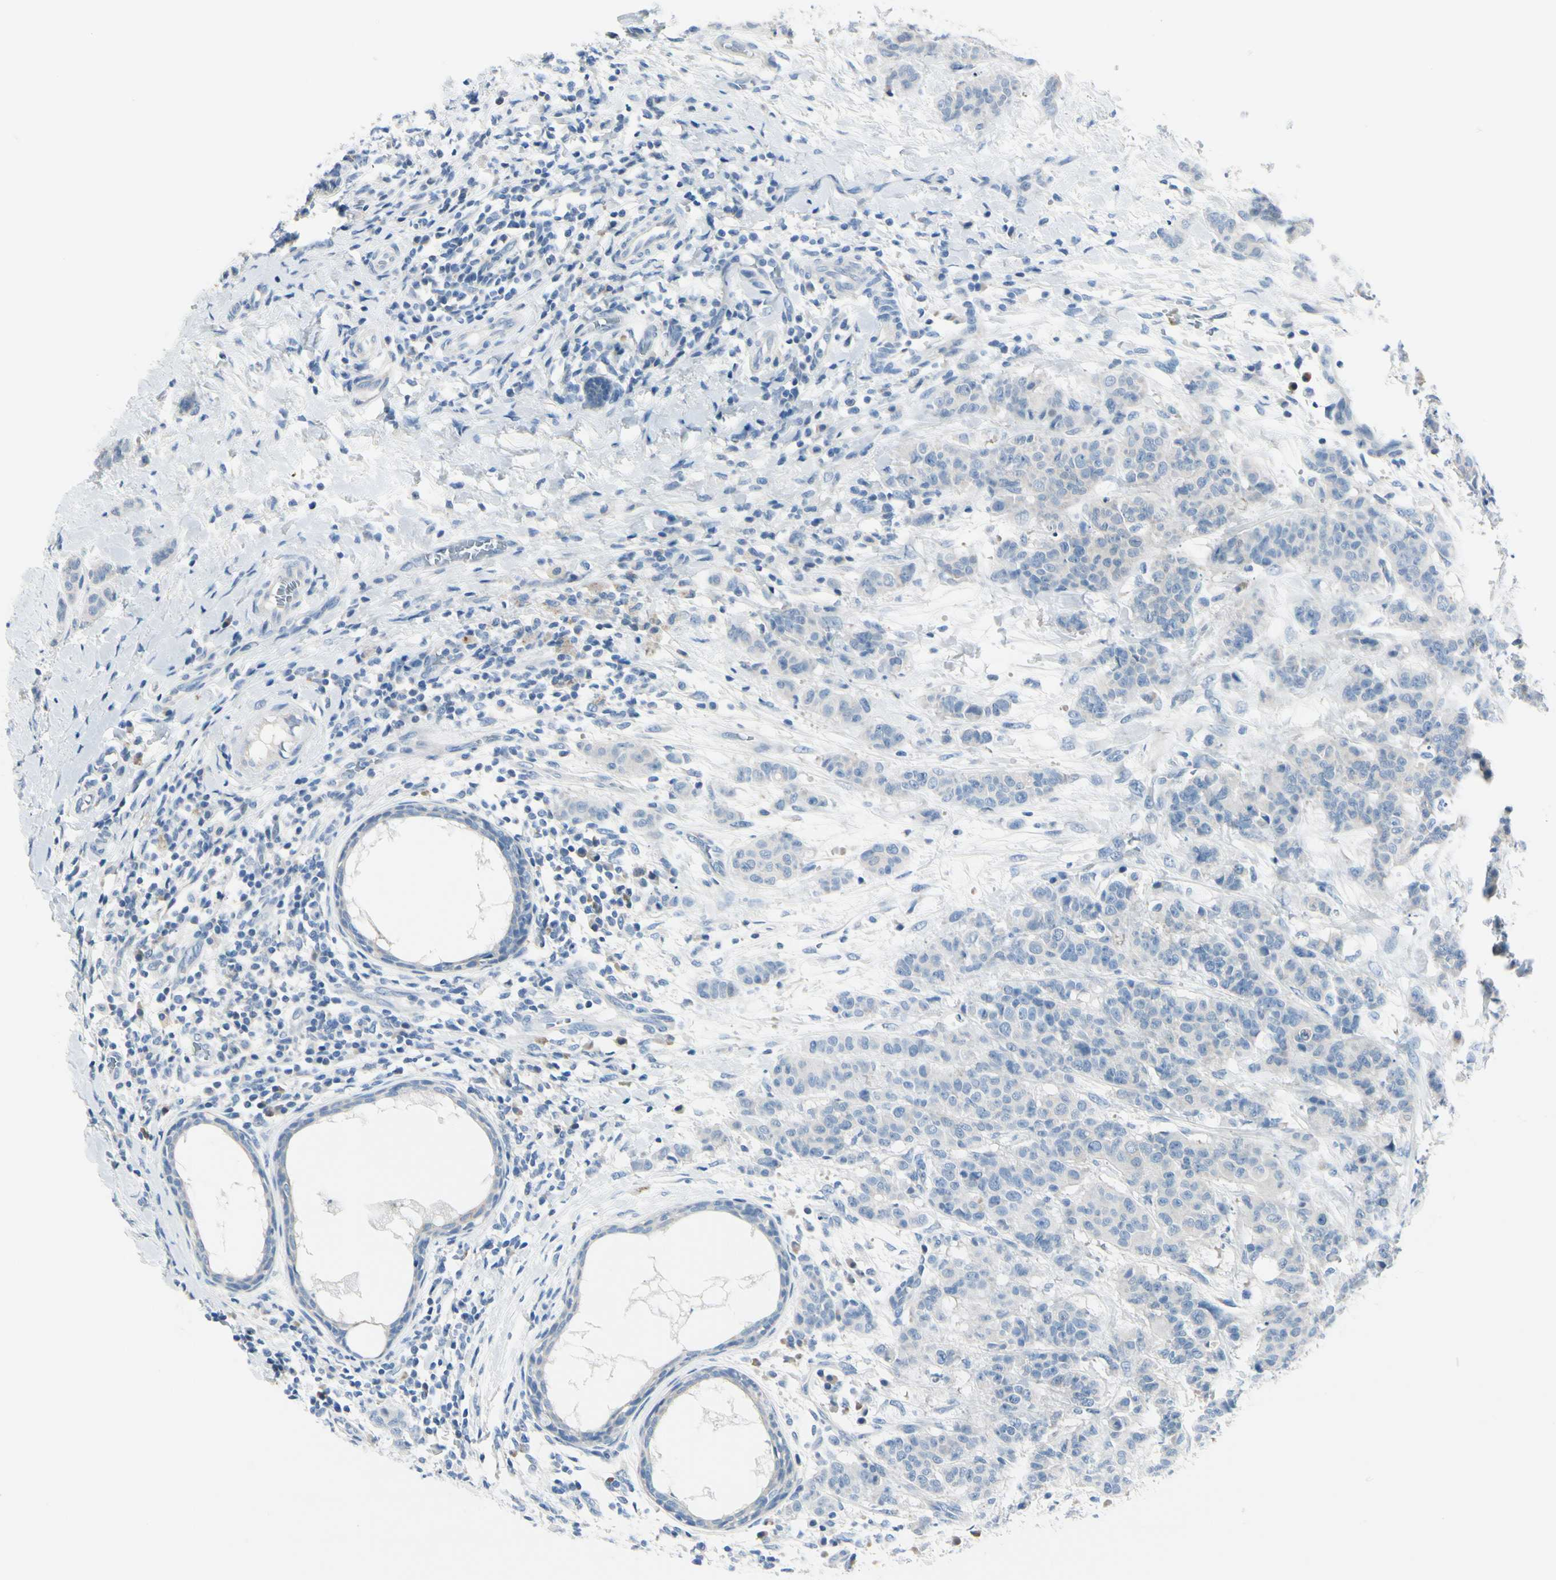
{"staining": {"intensity": "negative", "quantity": "none", "location": "none"}, "tissue": "breast cancer", "cell_type": "Tumor cells", "image_type": "cancer", "snomed": [{"axis": "morphology", "description": "Duct carcinoma"}, {"axis": "topography", "description": "Breast"}], "caption": "Protein analysis of breast cancer (infiltrating ductal carcinoma) exhibits no significant expression in tumor cells.", "gene": "PEBP1", "patient": {"sex": "female", "age": 40}}